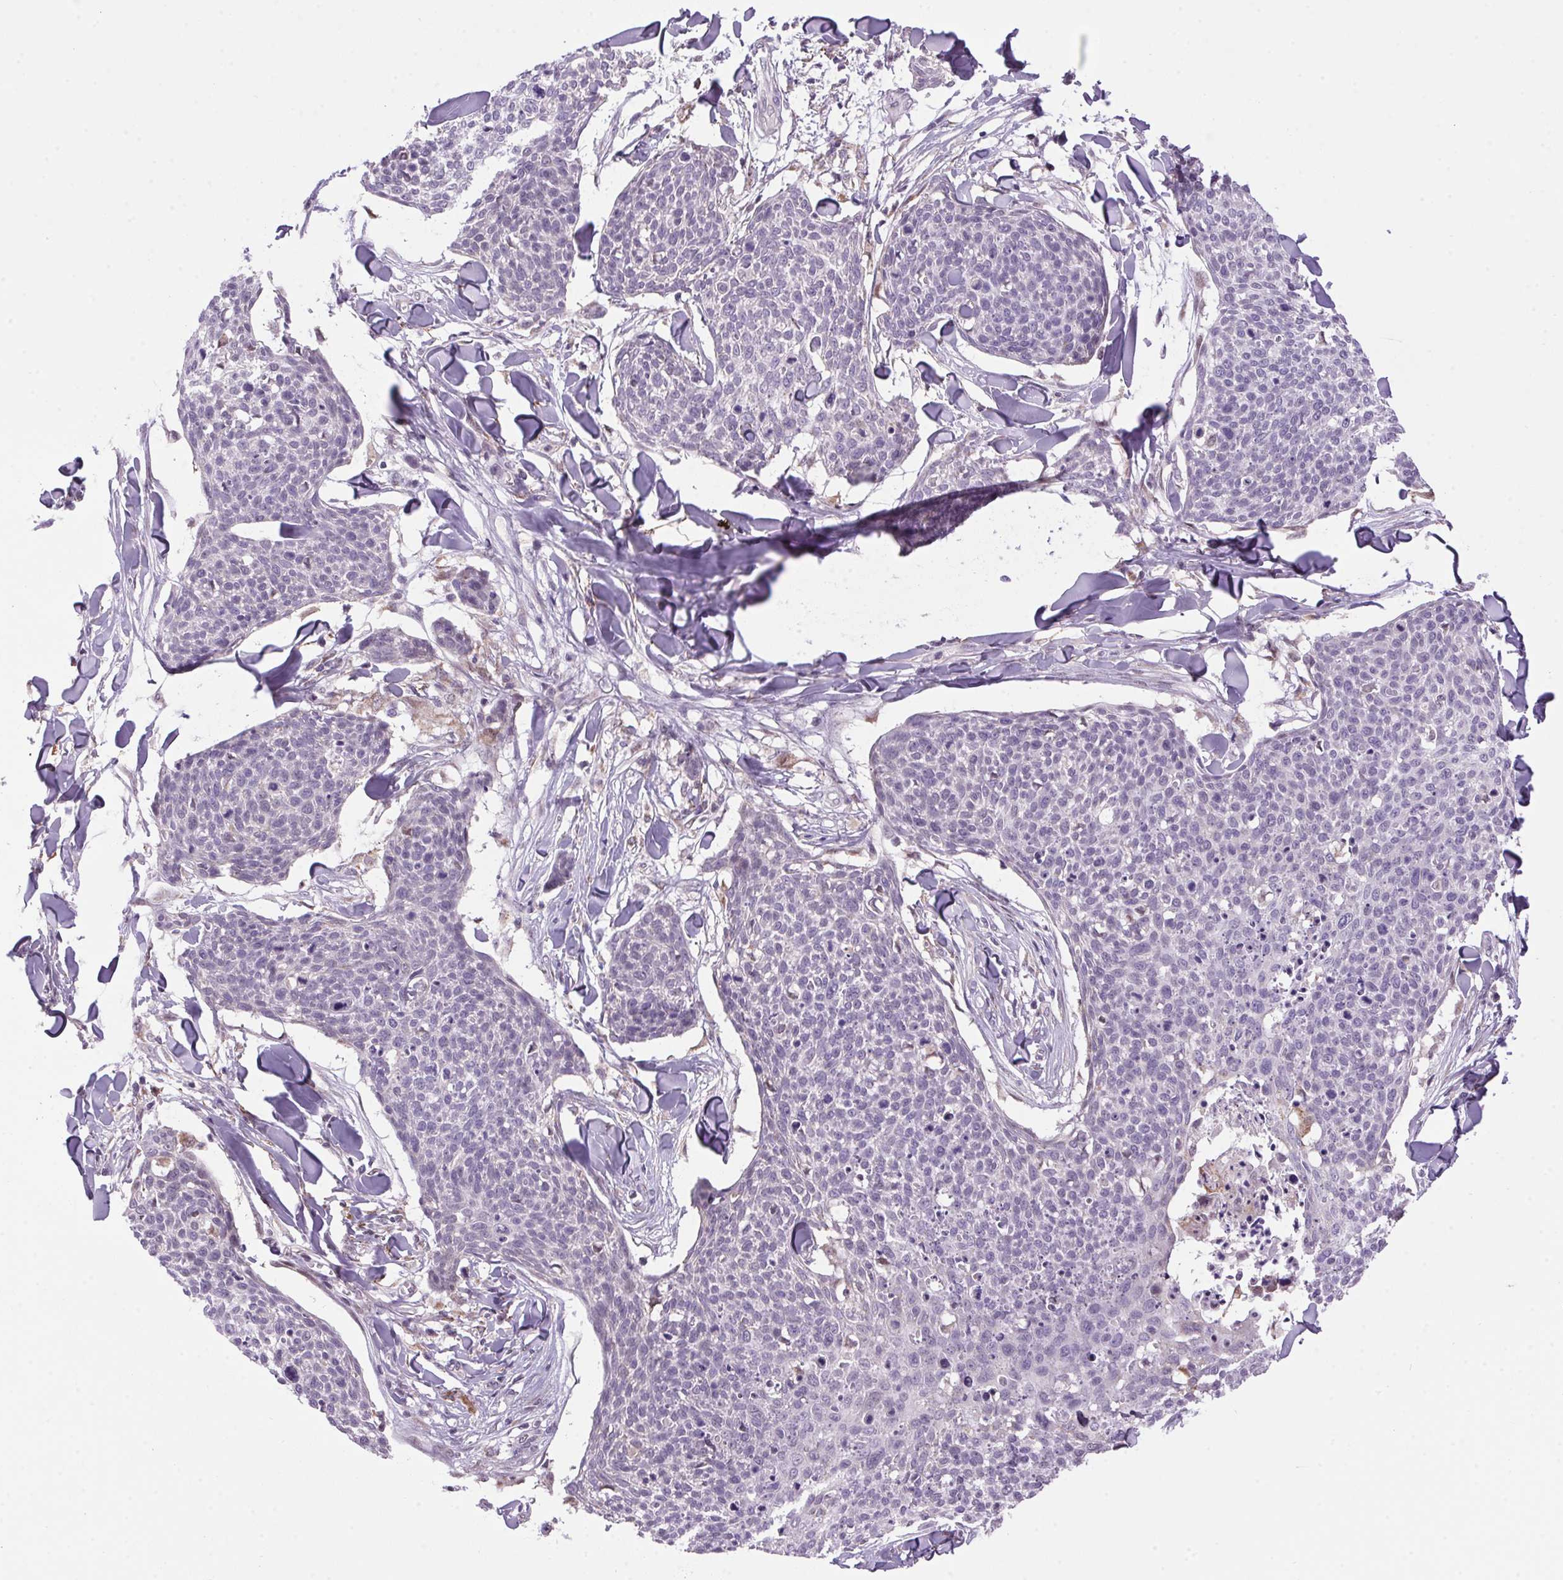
{"staining": {"intensity": "negative", "quantity": "none", "location": "none"}, "tissue": "skin cancer", "cell_type": "Tumor cells", "image_type": "cancer", "snomed": [{"axis": "morphology", "description": "Squamous cell carcinoma, NOS"}, {"axis": "topography", "description": "Skin"}, {"axis": "topography", "description": "Vulva"}], "caption": "Immunohistochemistry (IHC) of human skin cancer (squamous cell carcinoma) exhibits no positivity in tumor cells. (DAB (3,3'-diaminobenzidine) immunohistochemistry with hematoxylin counter stain).", "gene": "AKR1E2", "patient": {"sex": "female", "age": 75}}